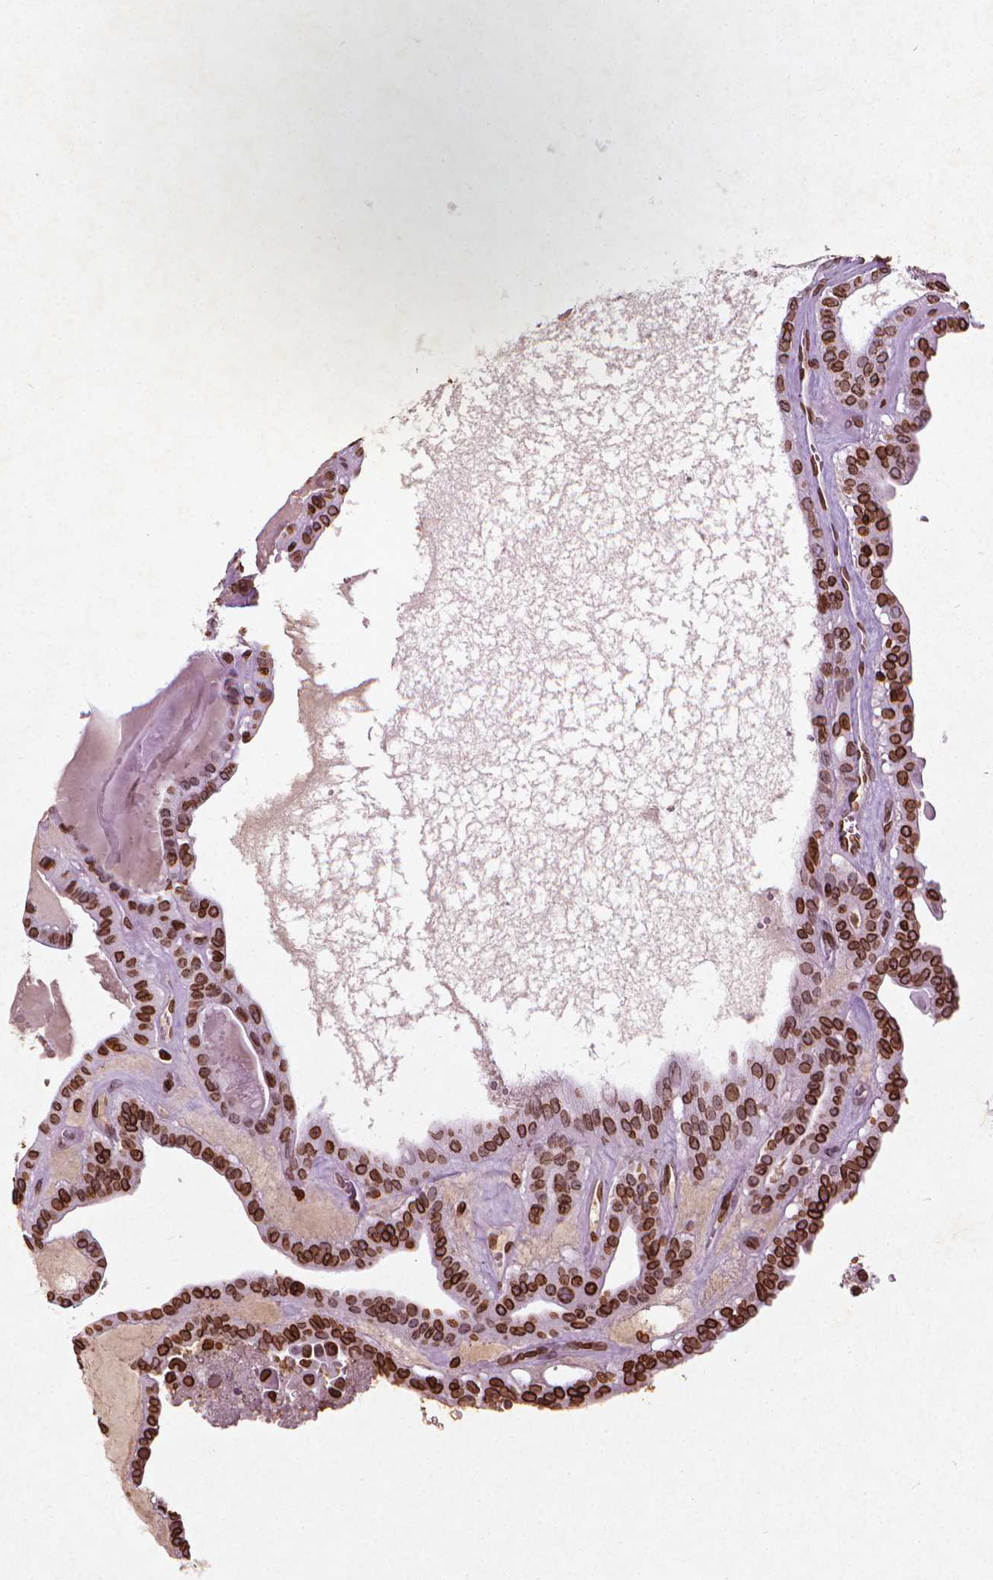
{"staining": {"intensity": "strong", "quantity": ">75%", "location": "cytoplasmic/membranous,nuclear"}, "tissue": "thyroid cancer", "cell_type": "Tumor cells", "image_type": "cancer", "snomed": [{"axis": "morphology", "description": "Papillary adenocarcinoma, NOS"}, {"axis": "topography", "description": "Thyroid gland"}], "caption": "This is a micrograph of immunohistochemistry (IHC) staining of thyroid papillary adenocarcinoma, which shows strong positivity in the cytoplasmic/membranous and nuclear of tumor cells.", "gene": "LMNB1", "patient": {"sex": "male", "age": 52}}